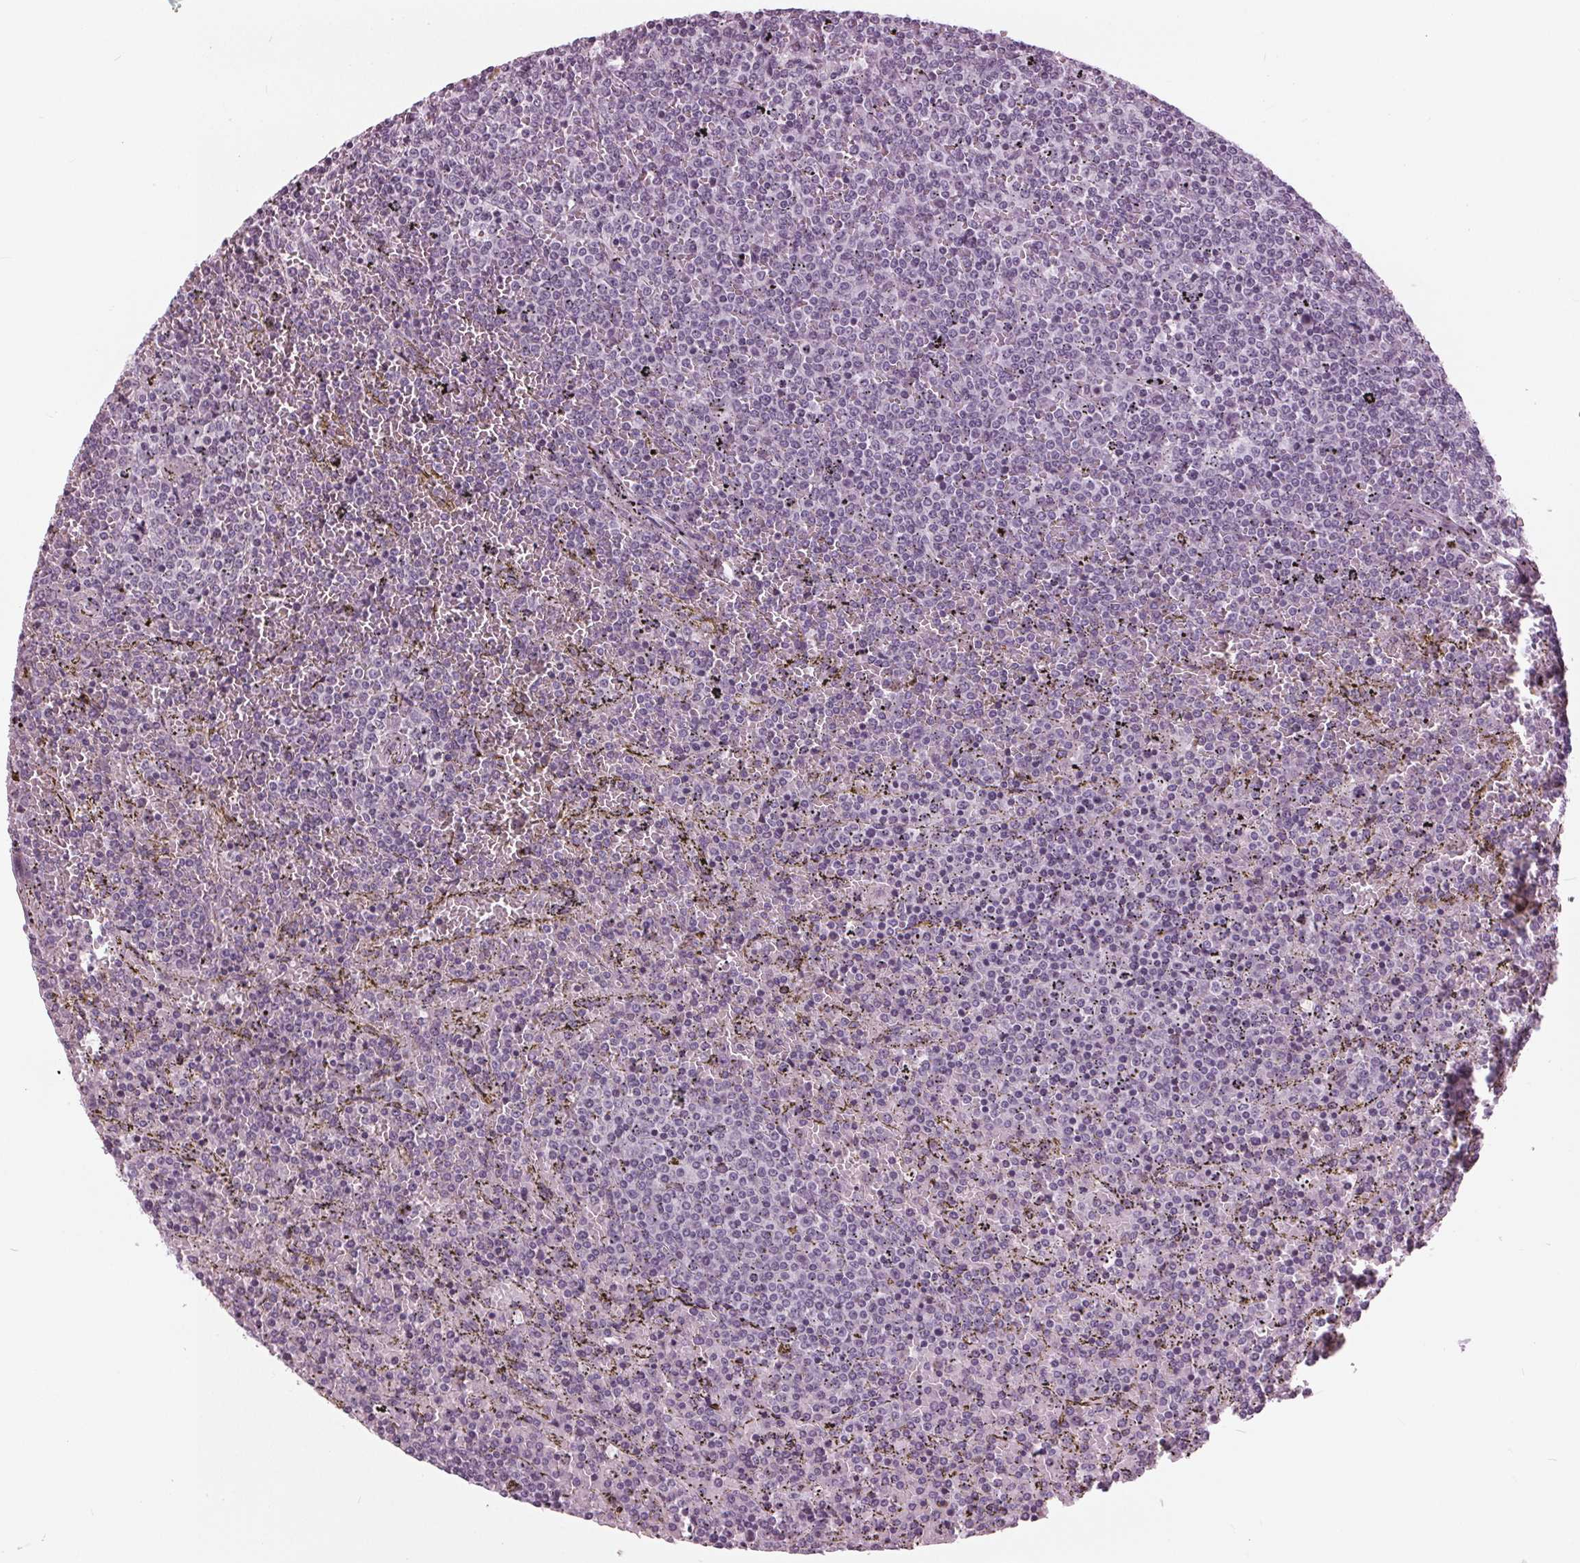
{"staining": {"intensity": "negative", "quantity": "none", "location": "none"}, "tissue": "lymphoma", "cell_type": "Tumor cells", "image_type": "cancer", "snomed": [{"axis": "morphology", "description": "Malignant lymphoma, non-Hodgkin's type, Low grade"}, {"axis": "topography", "description": "Spleen"}], "caption": "Tumor cells are negative for protein expression in human low-grade malignant lymphoma, non-Hodgkin's type.", "gene": "SLC9A4", "patient": {"sex": "female", "age": 77}}